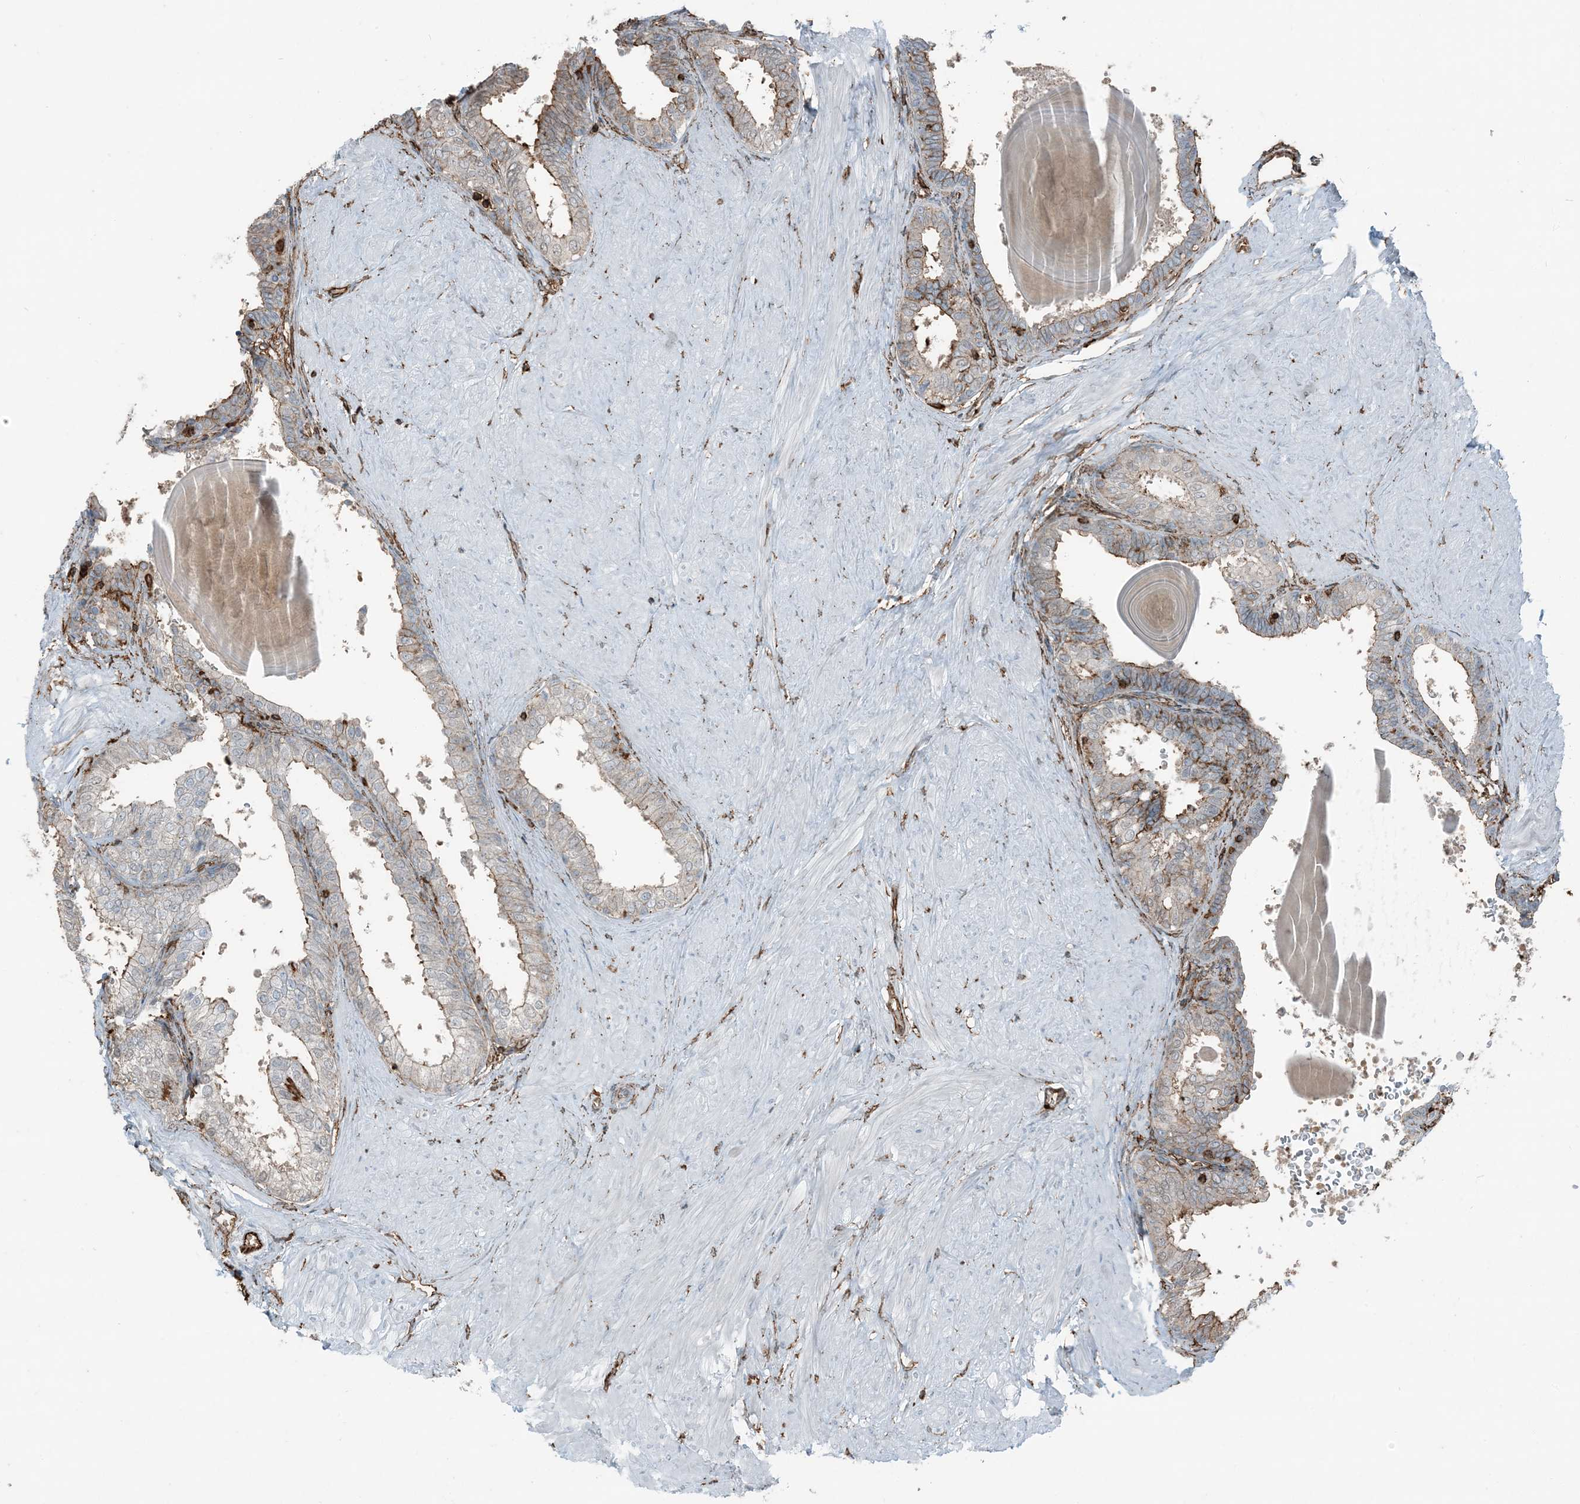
{"staining": {"intensity": "moderate", "quantity": "<25%", "location": "cytoplasmic/membranous"}, "tissue": "prostate", "cell_type": "Glandular cells", "image_type": "normal", "snomed": [{"axis": "morphology", "description": "Normal tissue, NOS"}, {"axis": "topography", "description": "Prostate"}], "caption": "An image of prostate stained for a protein demonstrates moderate cytoplasmic/membranous brown staining in glandular cells. Immunohistochemistry stains the protein of interest in brown and the nuclei are stained blue.", "gene": "APOBEC3C", "patient": {"sex": "male", "age": 48}}